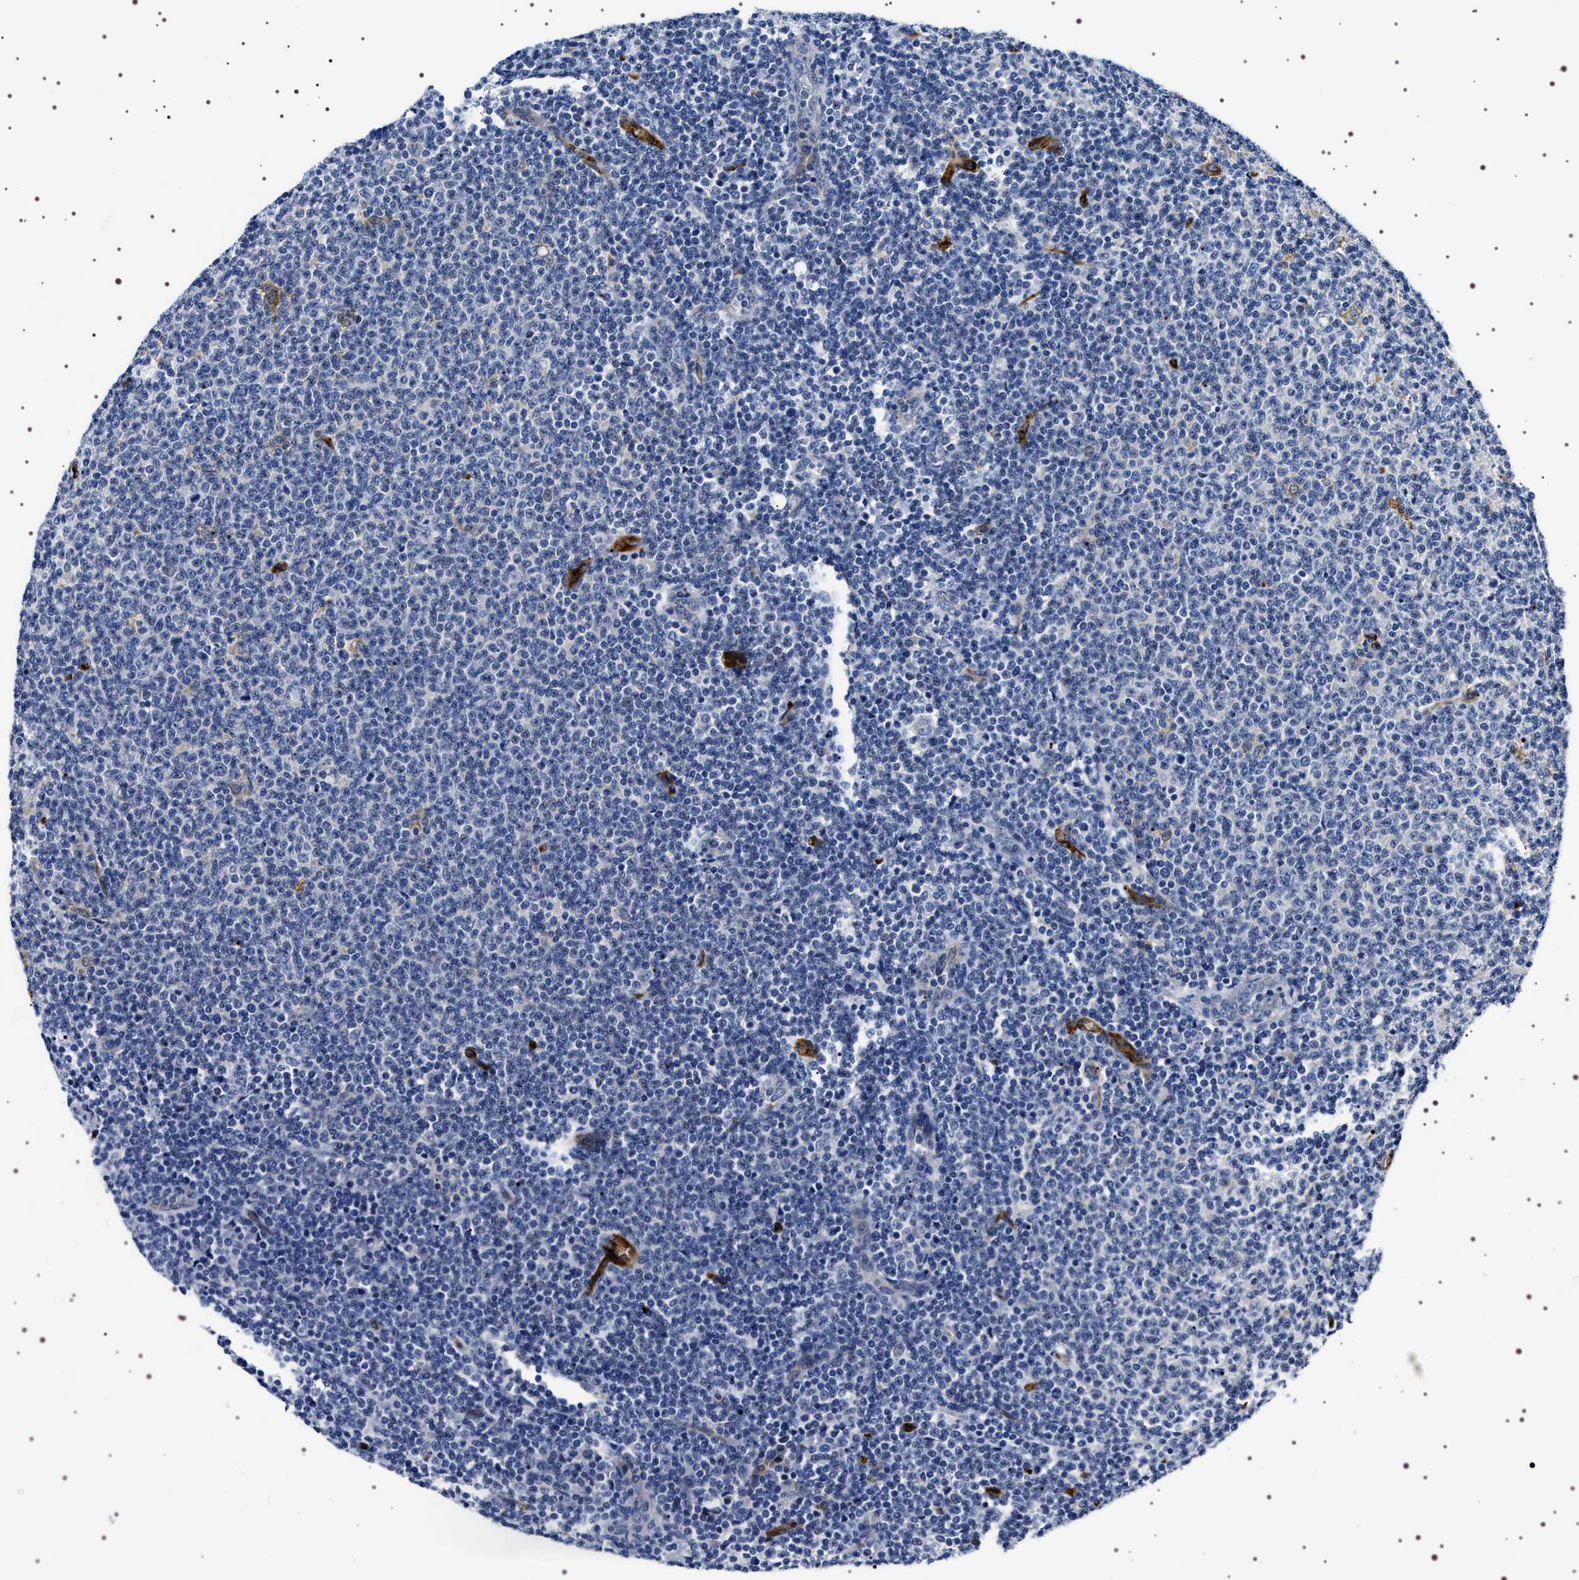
{"staining": {"intensity": "negative", "quantity": "none", "location": "none"}, "tissue": "lymphoma", "cell_type": "Tumor cells", "image_type": "cancer", "snomed": [{"axis": "morphology", "description": "Malignant lymphoma, non-Hodgkin's type, Low grade"}, {"axis": "topography", "description": "Lymph node"}], "caption": "This is an immunohistochemistry (IHC) histopathology image of human lymphoma. There is no expression in tumor cells.", "gene": "ALPL", "patient": {"sex": "male", "age": 66}}